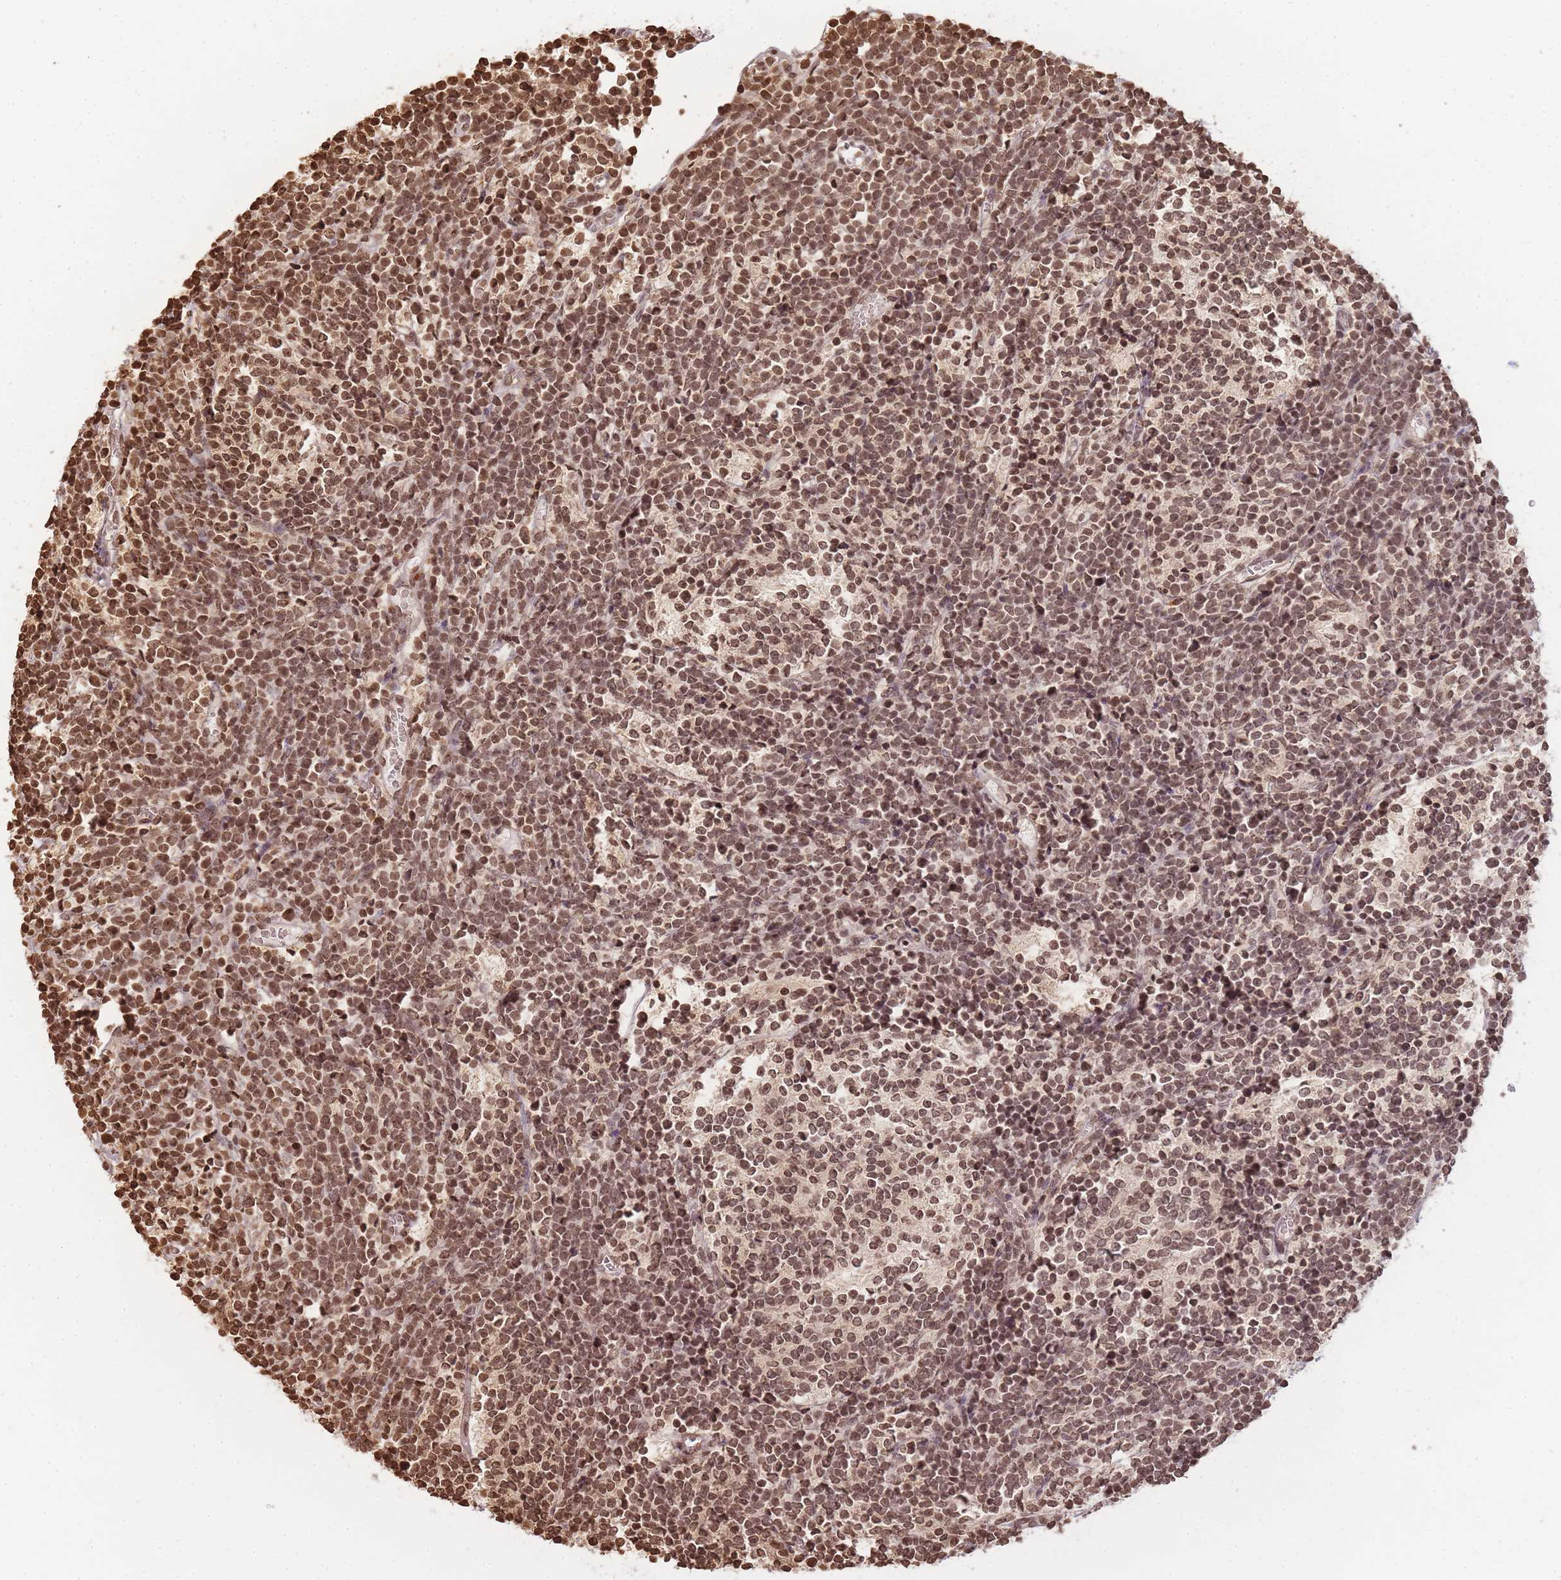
{"staining": {"intensity": "moderate", "quantity": ">75%", "location": "nuclear"}, "tissue": "glioma", "cell_type": "Tumor cells", "image_type": "cancer", "snomed": [{"axis": "morphology", "description": "Glioma, malignant, Low grade"}, {"axis": "topography", "description": "Brain"}], "caption": "High-power microscopy captured an immunohistochemistry (IHC) micrograph of malignant glioma (low-grade), revealing moderate nuclear staining in approximately >75% of tumor cells.", "gene": "WWTR1", "patient": {"sex": "female", "age": 1}}